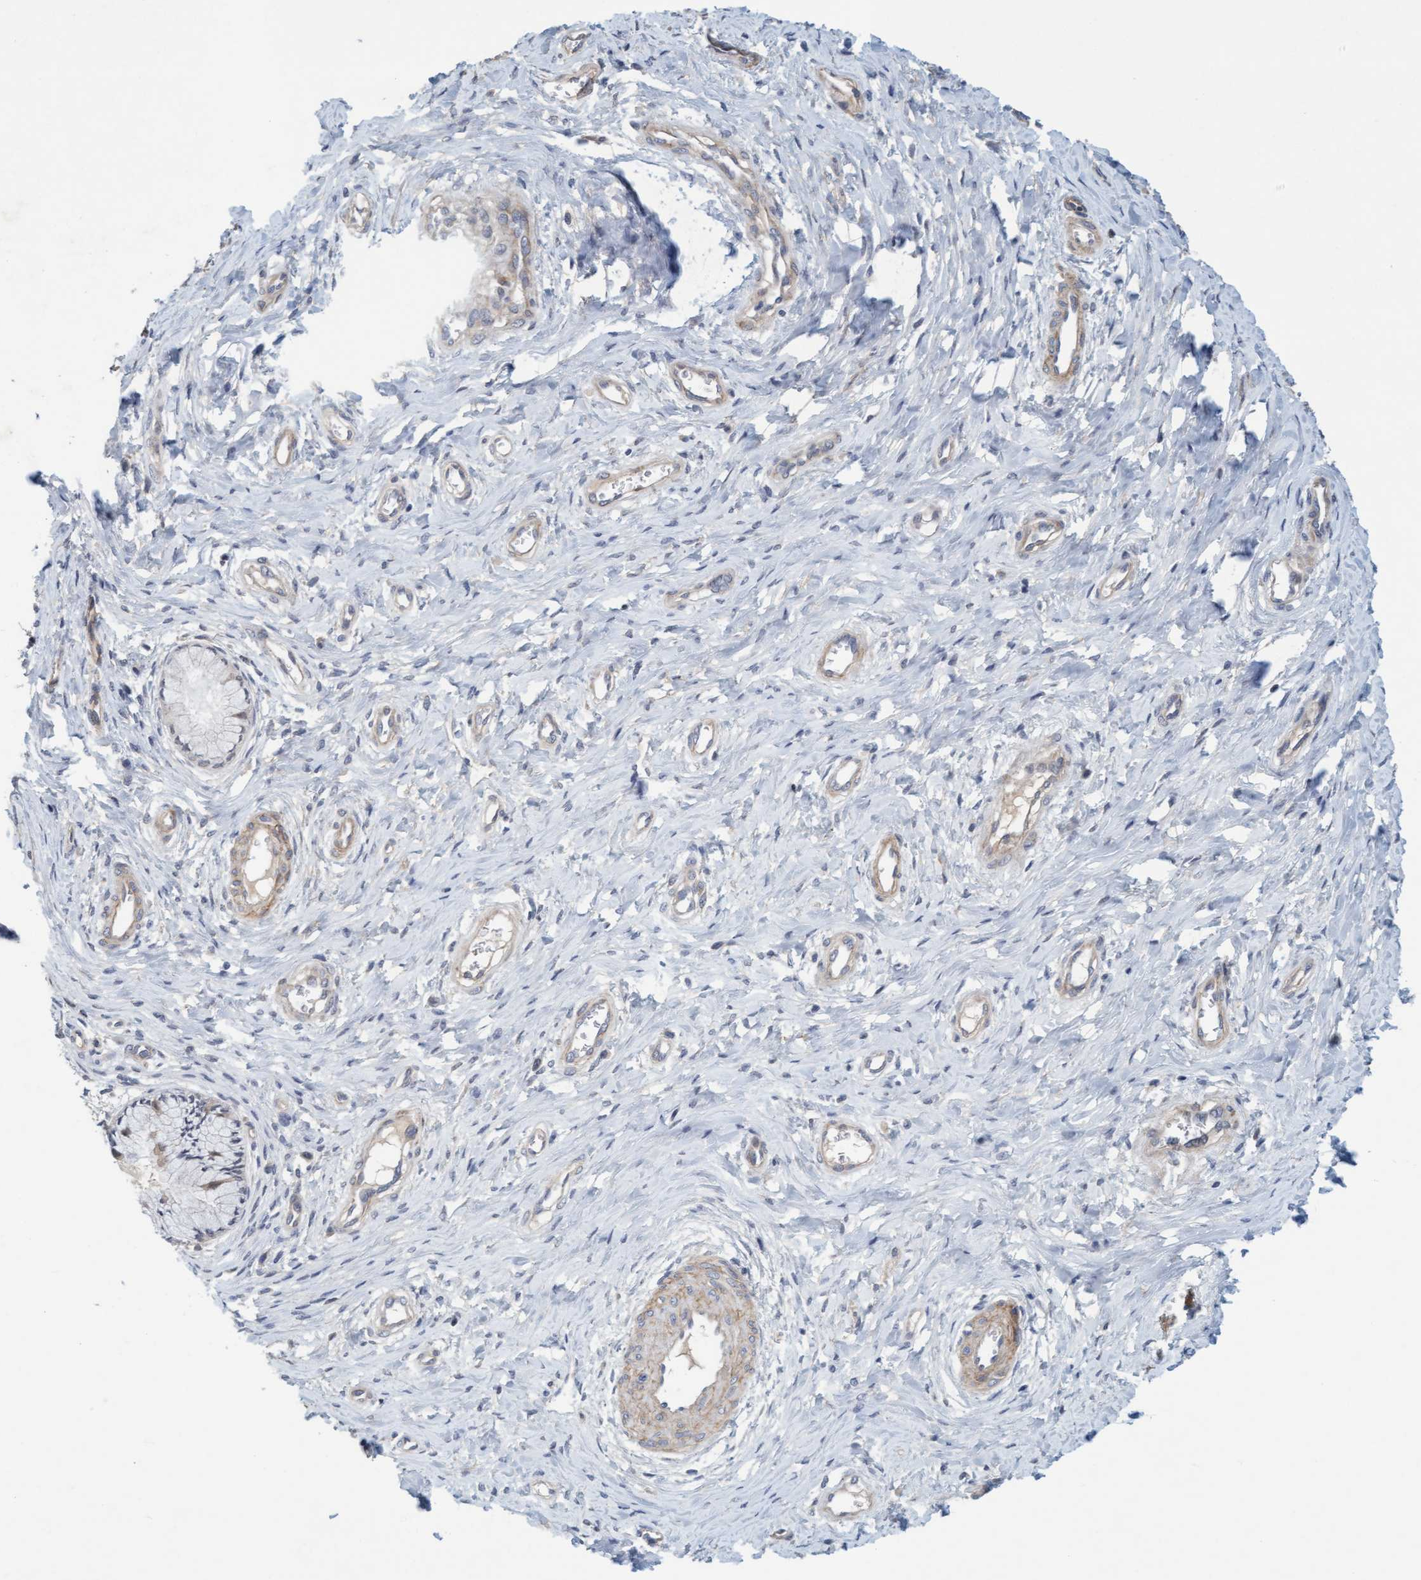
{"staining": {"intensity": "negative", "quantity": "none", "location": "none"}, "tissue": "cervix", "cell_type": "Glandular cells", "image_type": "normal", "snomed": [{"axis": "morphology", "description": "Normal tissue, NOS"}, {"axis": "topography", "description": "Cervix"}], "caption": "Immunohistochemistry (IHC) histopathology image of normal cervix stained for a protein (brown), which exhibits no expression in glandular cells.", "gene": "TSTD2", "patient": {"sex": "female", "age": 55}}